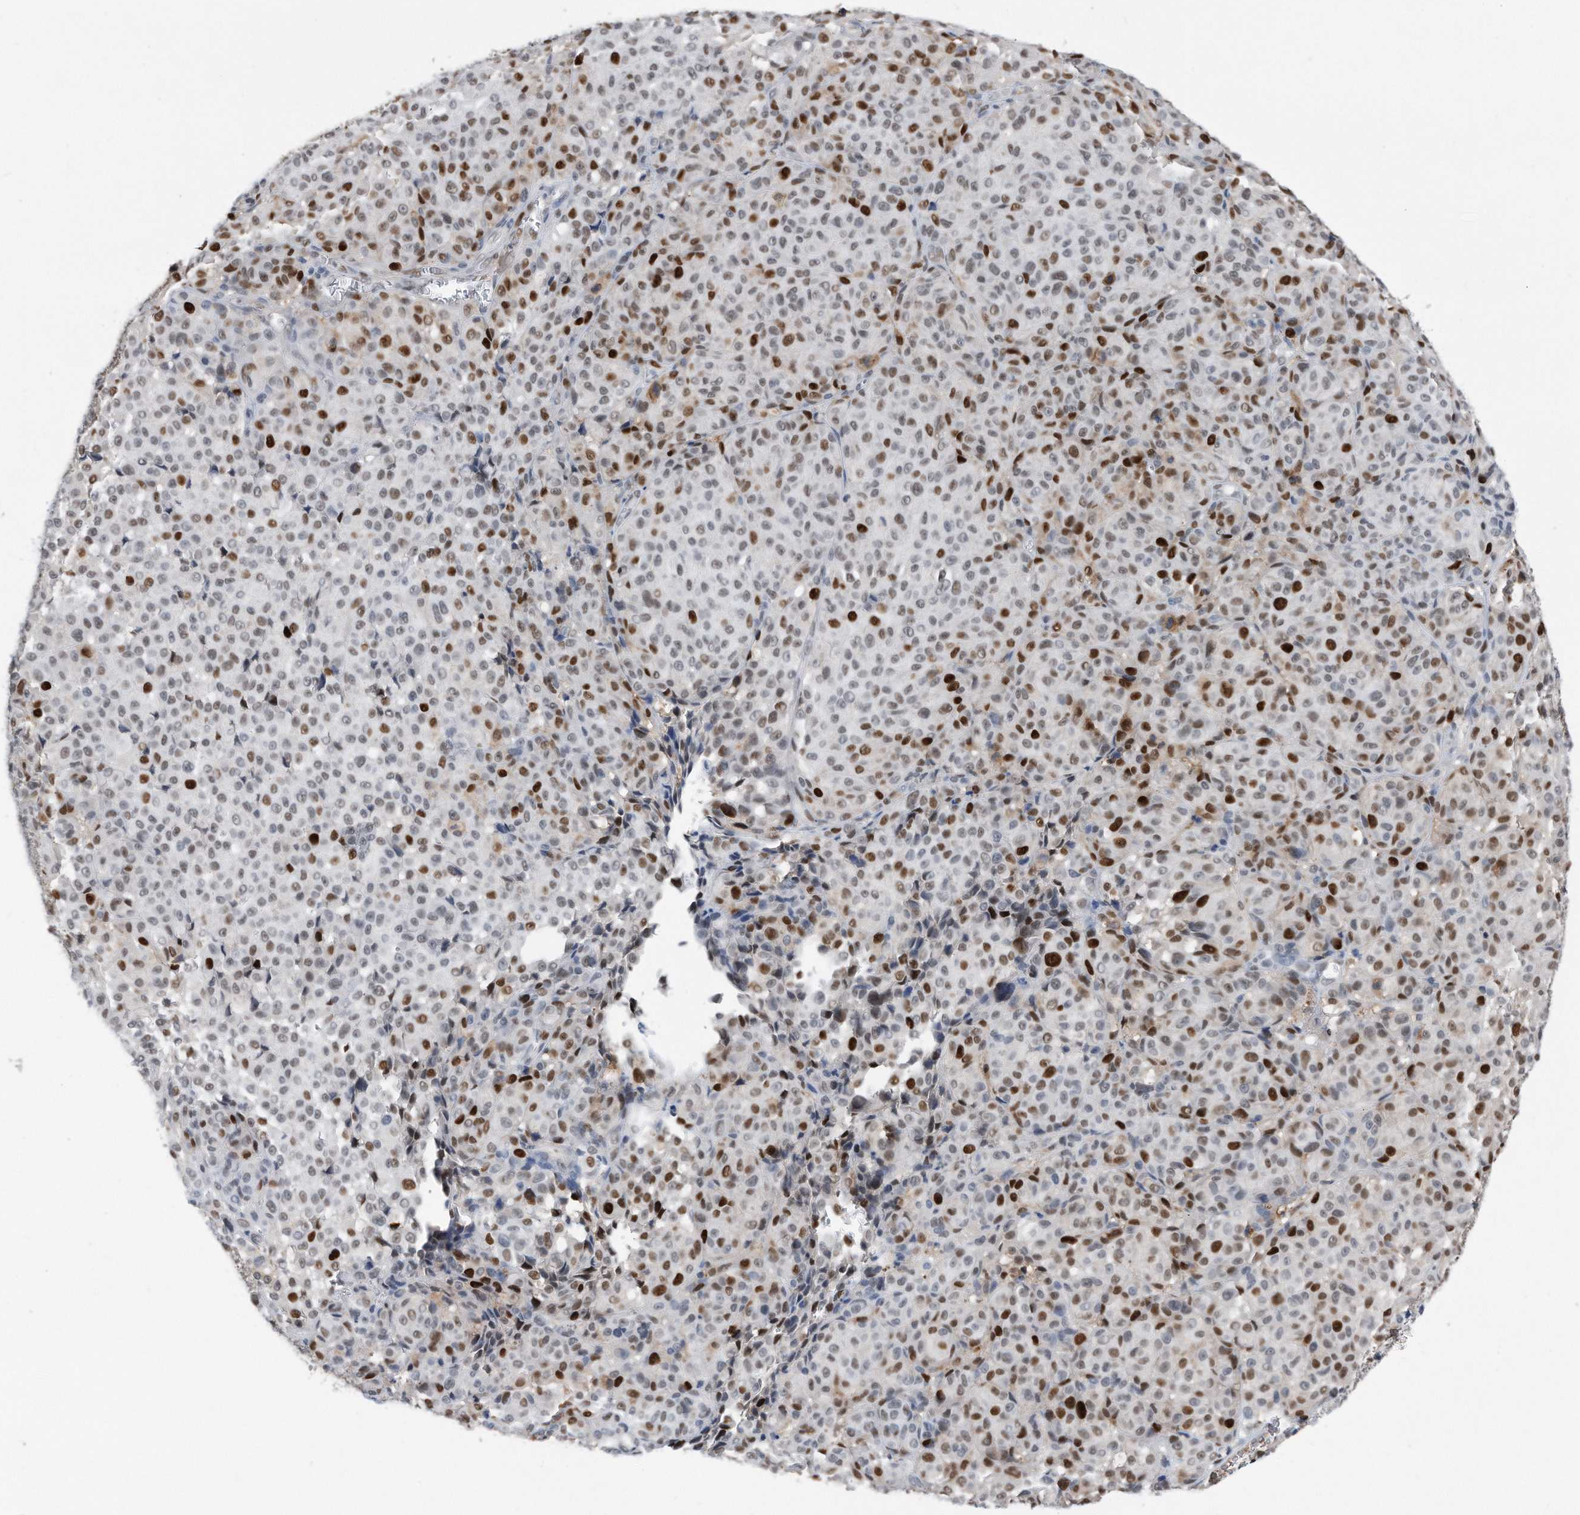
{"staining": {"intensity": "strong", "quantity": "25%-75%", "location": "nuclear"}, "tissue": "melanoma", "cell_type": "Tumor cells", "image_type": "cancer", "snomed": [{"axis": "morphology", "description": "Malignant melanoma, NOS"}, {"axis": "topography", "description": "Skin"}], "caption": "The micrograph displays immunohistochemical staining of melanoma. There is strong nuclear positivity is seen in about 25%-75% of tumor cells. (Stains: DAB in brown, nuclei in blue, Microscopy: brightfield microscopy at high magnification).", "gene": "PCNA", "patient": {"sex": "male", "age": 73}}